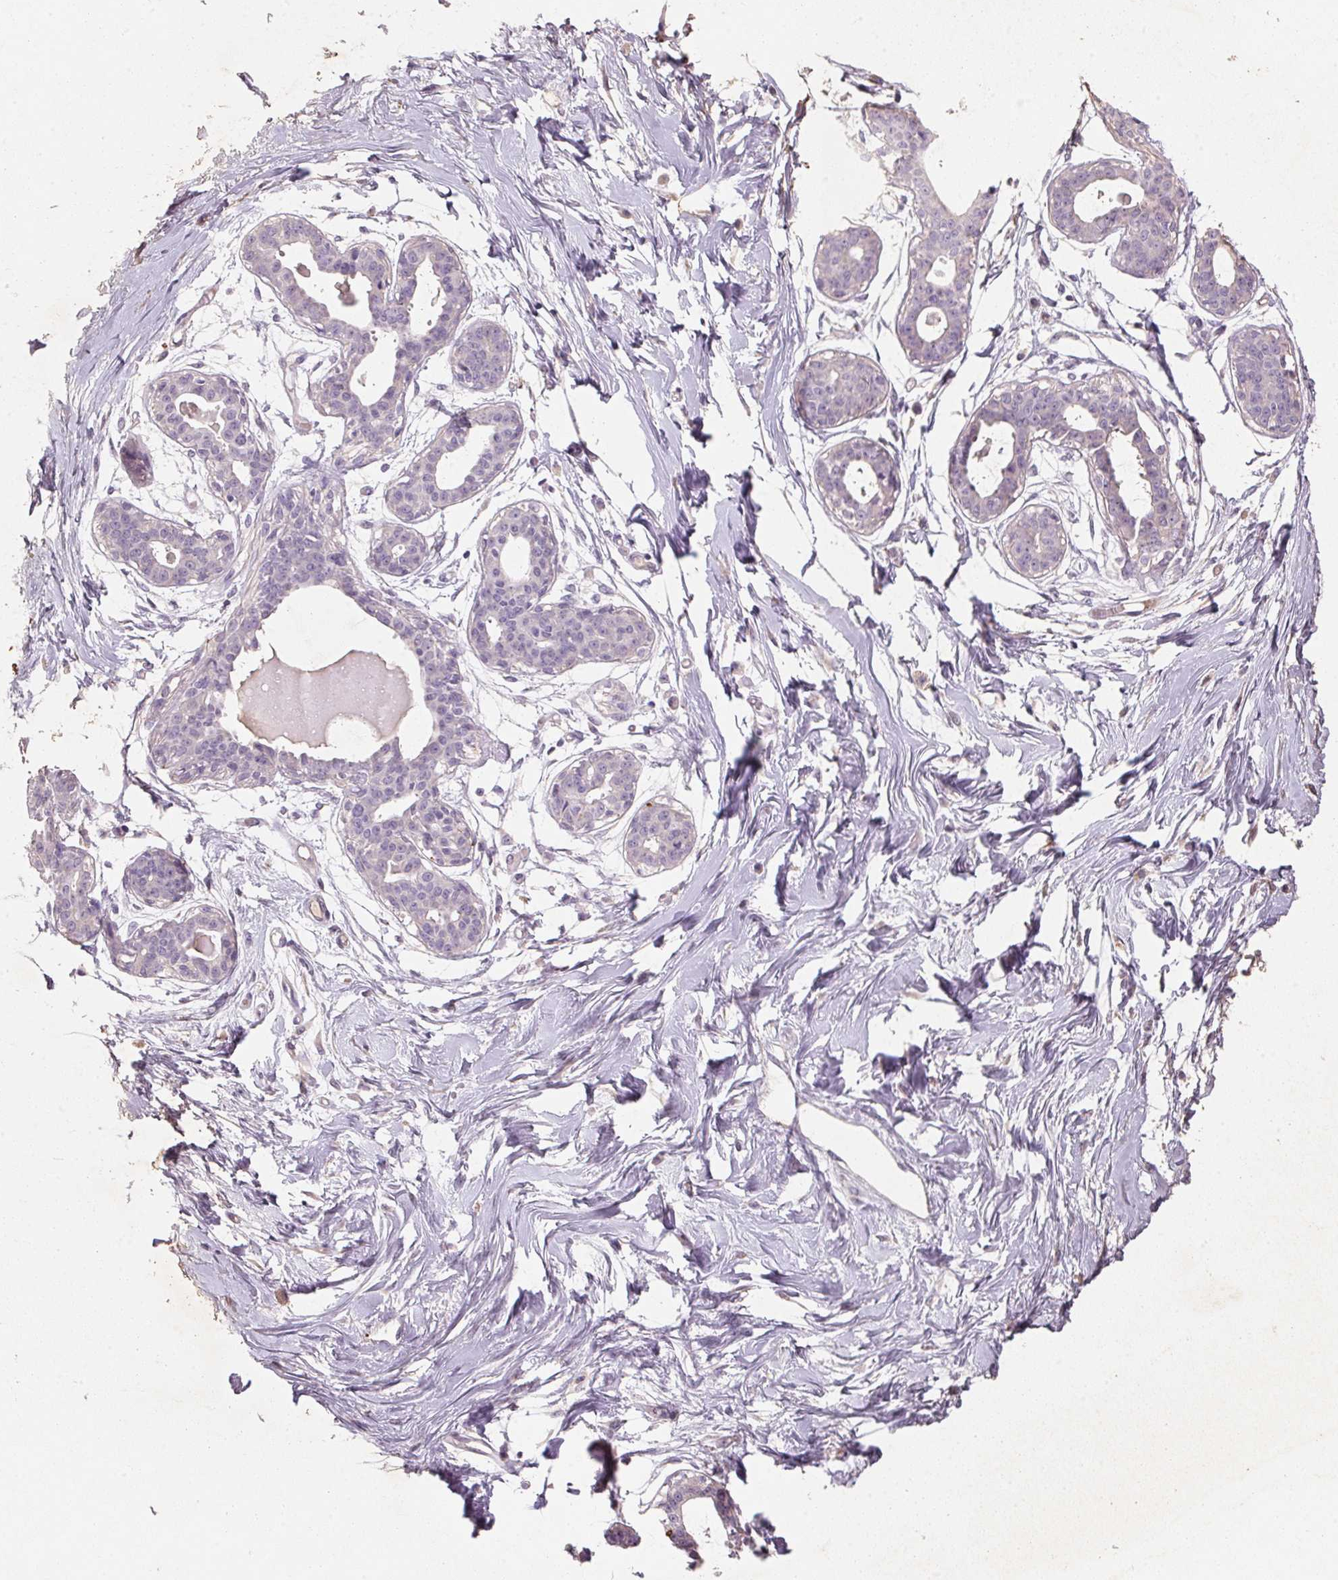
{"staining": {"intensity": "negative", "quantity": "none", "location": "none"}, "tissue": "breast", "cell_type": "Adipocytes", "image_type": "normal", "snomed": [{"axis": "morphology", "description": "Normal tissue, NOS"}, {"axis": "topography", "description": "Breast"}], "caption": "DAB immunohistochemical staining of normal human breast reveals no significant expression in adipocytes.", "gene": "CXCL5", "patient": {"sex": "female", "age": 45}}